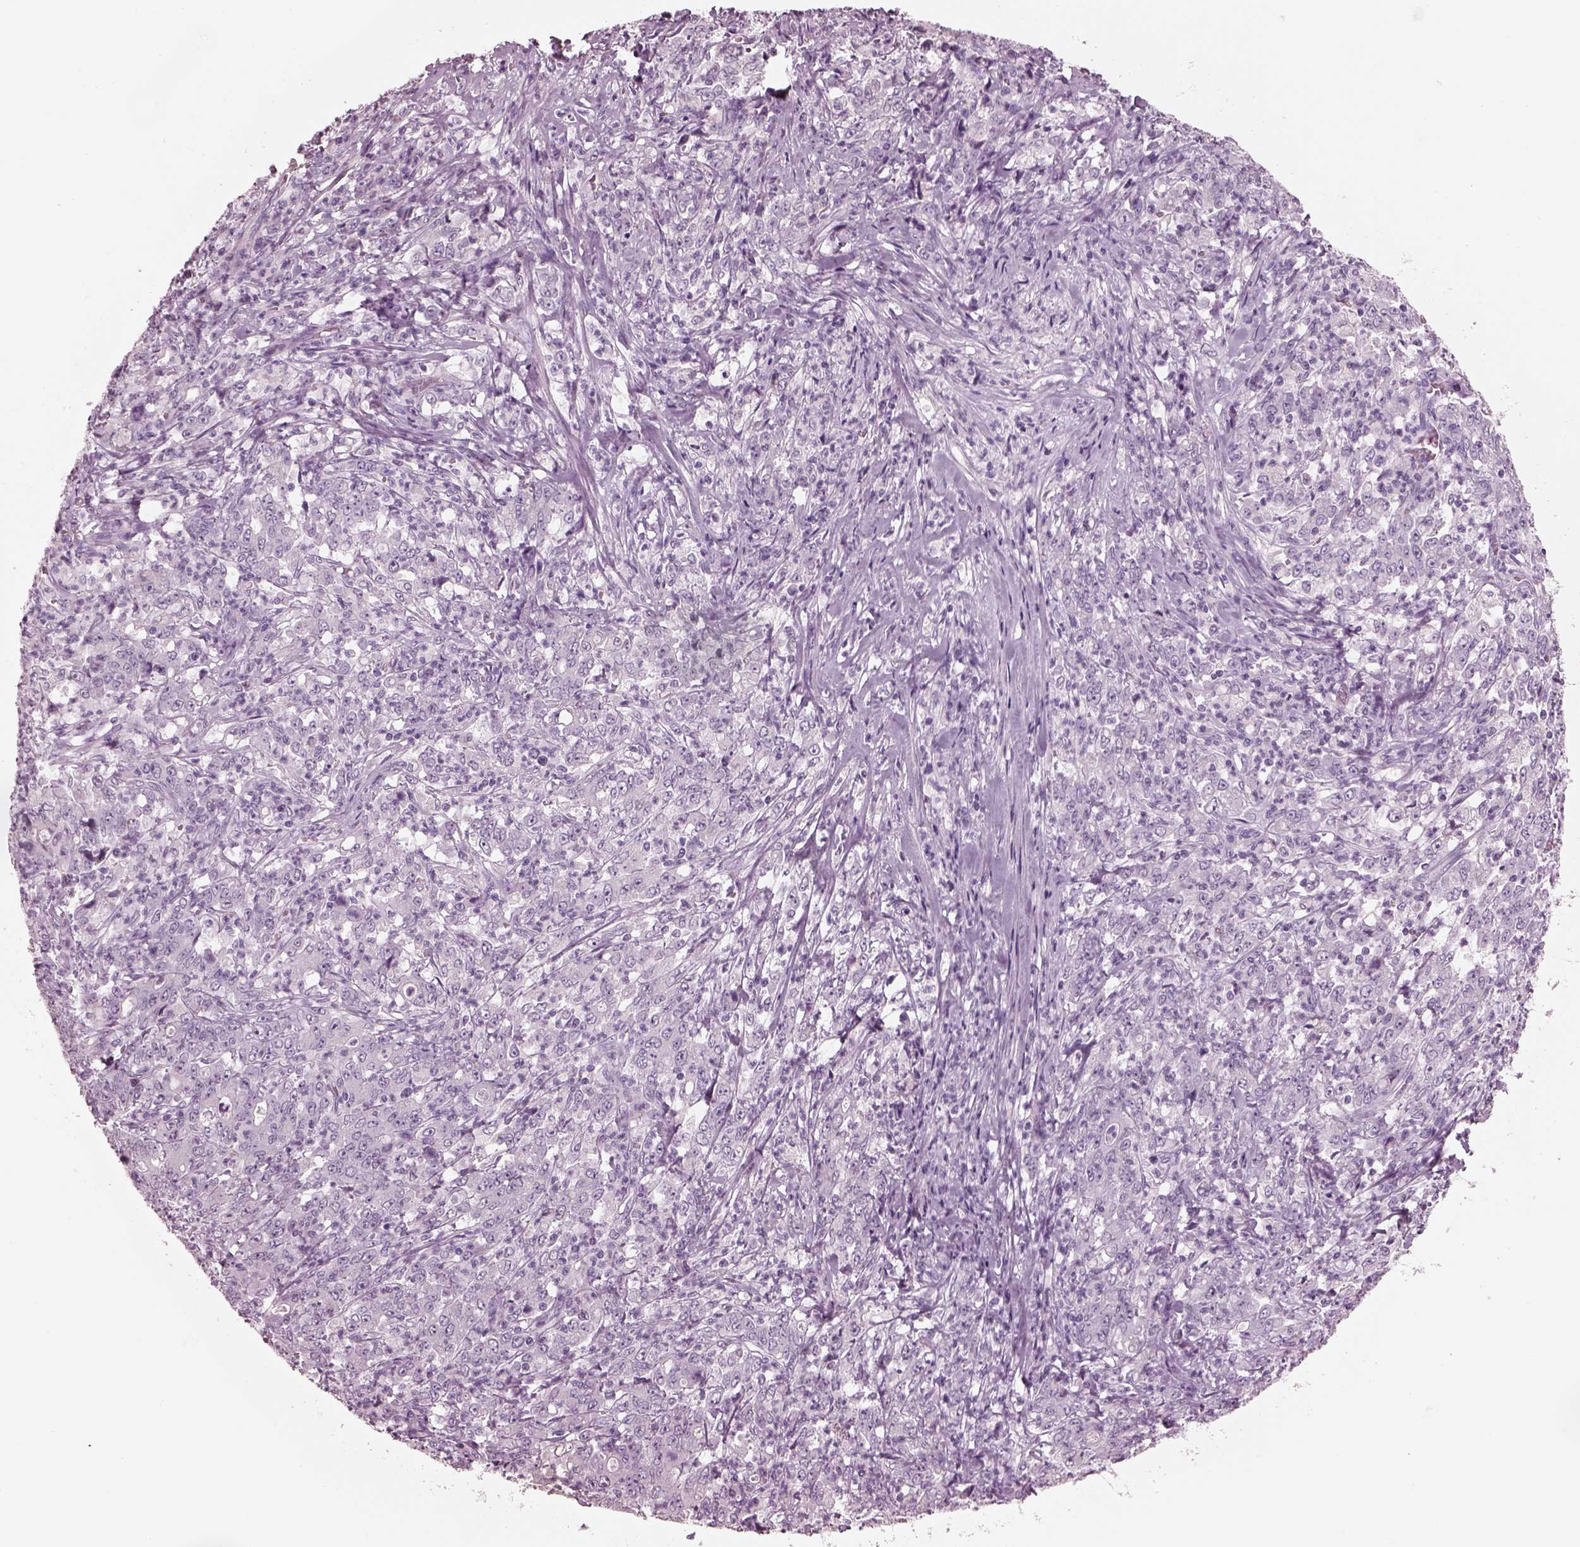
{"staining": {"intensity": "negative", "quantity": "none", "location": "none"}, "tissue": "stomach cancer", "cell_type": "Tumor cells", "image_type": "cancer", "snomed": [{"axis": "morphology", "description": "Adenocarcinoma, NOS"}, {"axis": "topography", "description": "Stomach, lower"}], "caption": "Immunohistochemistry image of stomach cancer stained for a protein (brown), which reveals no staining in tumor cells.", "gene": "KRTAP24-1", "patient": {"sex": "female", "age": 71}}